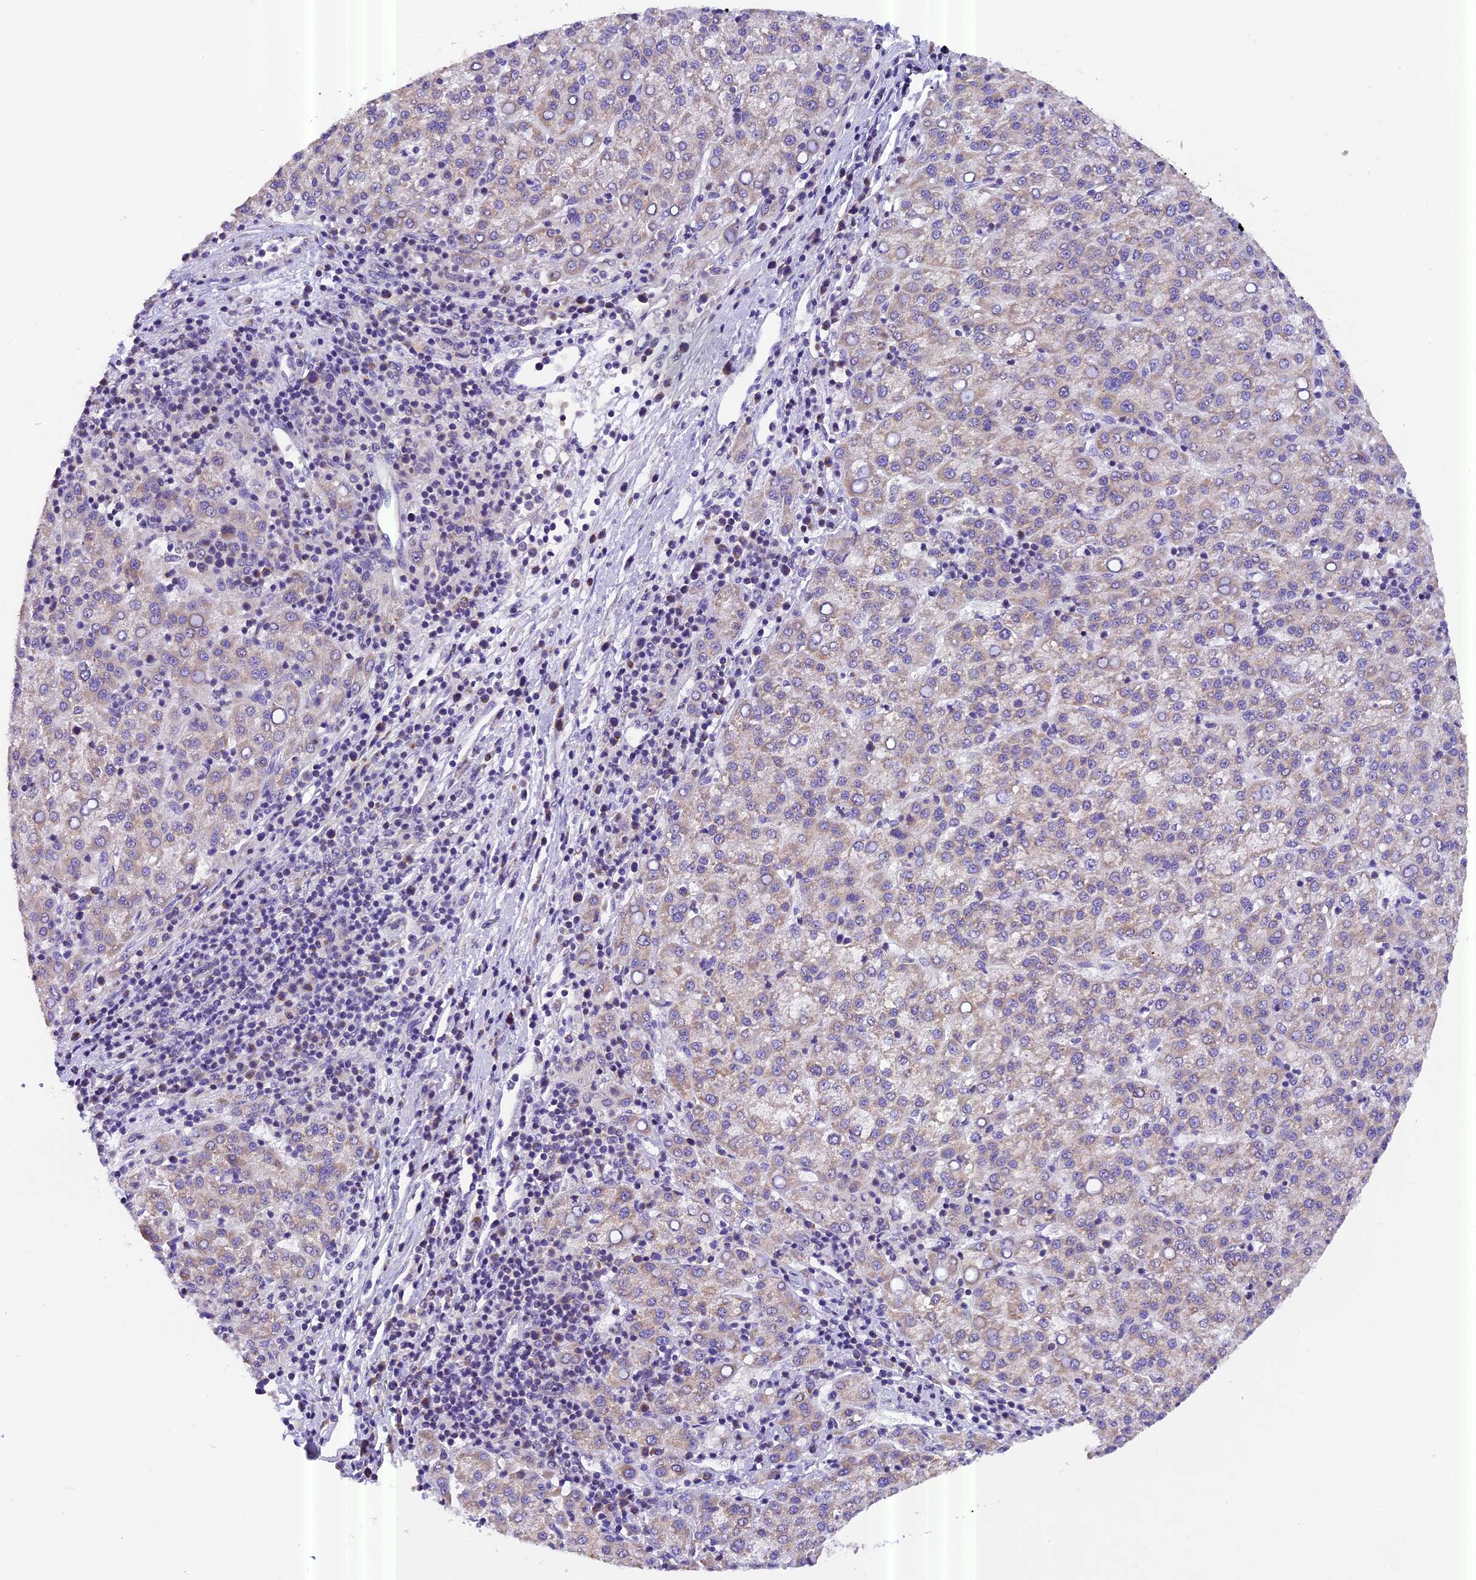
{"staining": {"intensity": "weak", "quantity": "25%-75%", "location": "cytoplasmic/membranous"}, "tissue": "liver cancer", "cell_type": "Tumor cells", "image_type": "cancer", "snomed": [{"axis": "morphology", "description": "Carcinoma, Hepatocellular, NOS"}, {"axis": "topography", "description": "Liver"}], "caption": "Protein staining demonstrates weak cytoplasmic/membranous staining in about 25%-75% of tumor cells in hepatocellular carcinoma (liver). (DAB (3,3'-diaminobenzidine) IHC with brightfield microscopy, high magnification).", "gene": "MGME1", "patient": {"sex": "female", "age": 58}}